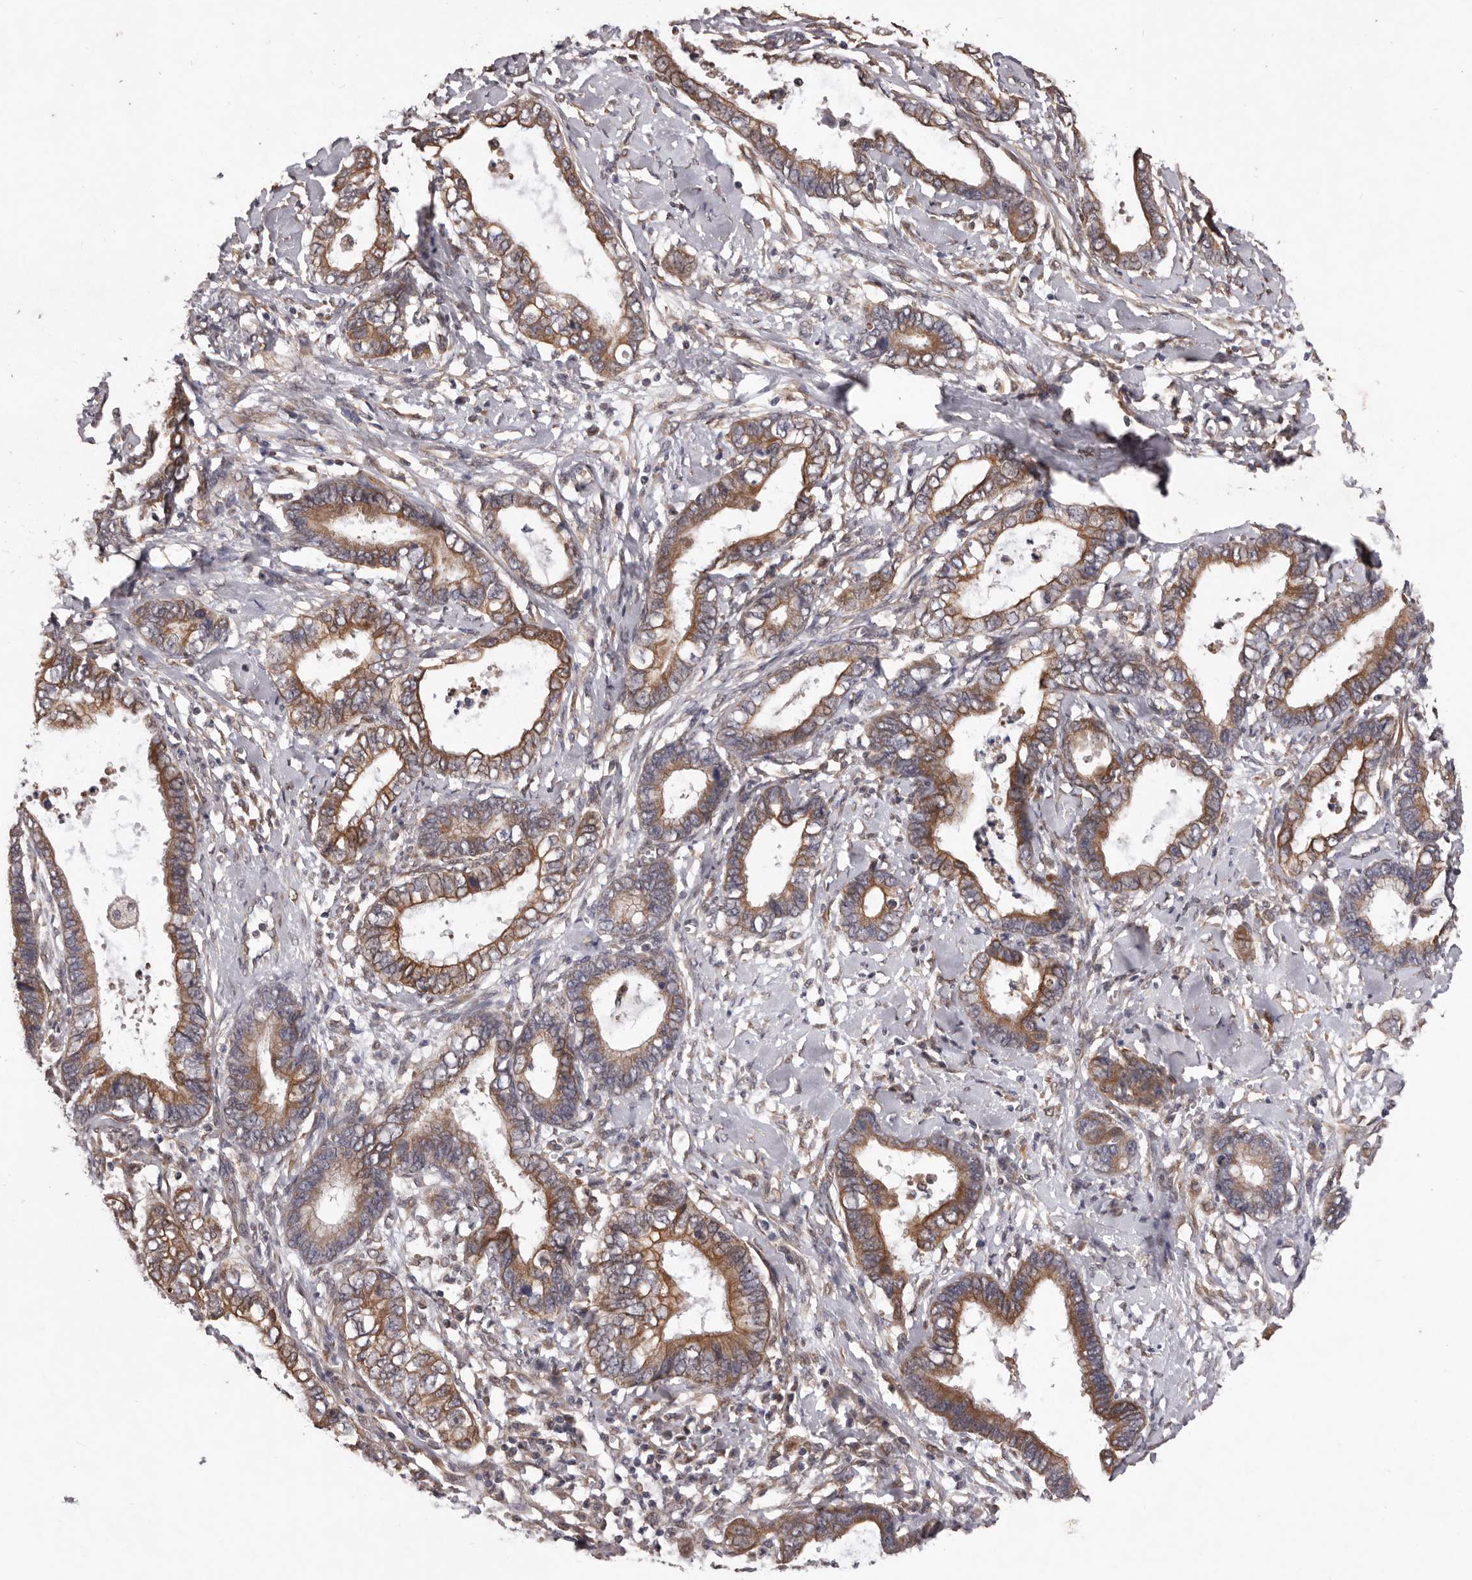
{"staining": {"intensity": "moderate", "quantity": ">75%", "location": "cytoplasmic/membranous"}, "tissue": "cervical cancer", "cell_type": "Tumor cells", "image_type": "cancer", "snomed": [{"axis": "morphology", "description": "Adenocarcinoma, NOS"}, {"axis": "topography", "description": "Cervix"}], "caption": "Immunohistochemistry (IHC) photomicrograph of neoplastic tissue: adenocarcinoma (cervical) stained using IHC reveals medium levels of moderate protein expression localized specifically in the cytoplasmic/membranous of tumor cells, appearing as a cytoplasmic/membranous brown color.", "gene": "CELF3", "patient": {"sex": "female", "age": 44}}